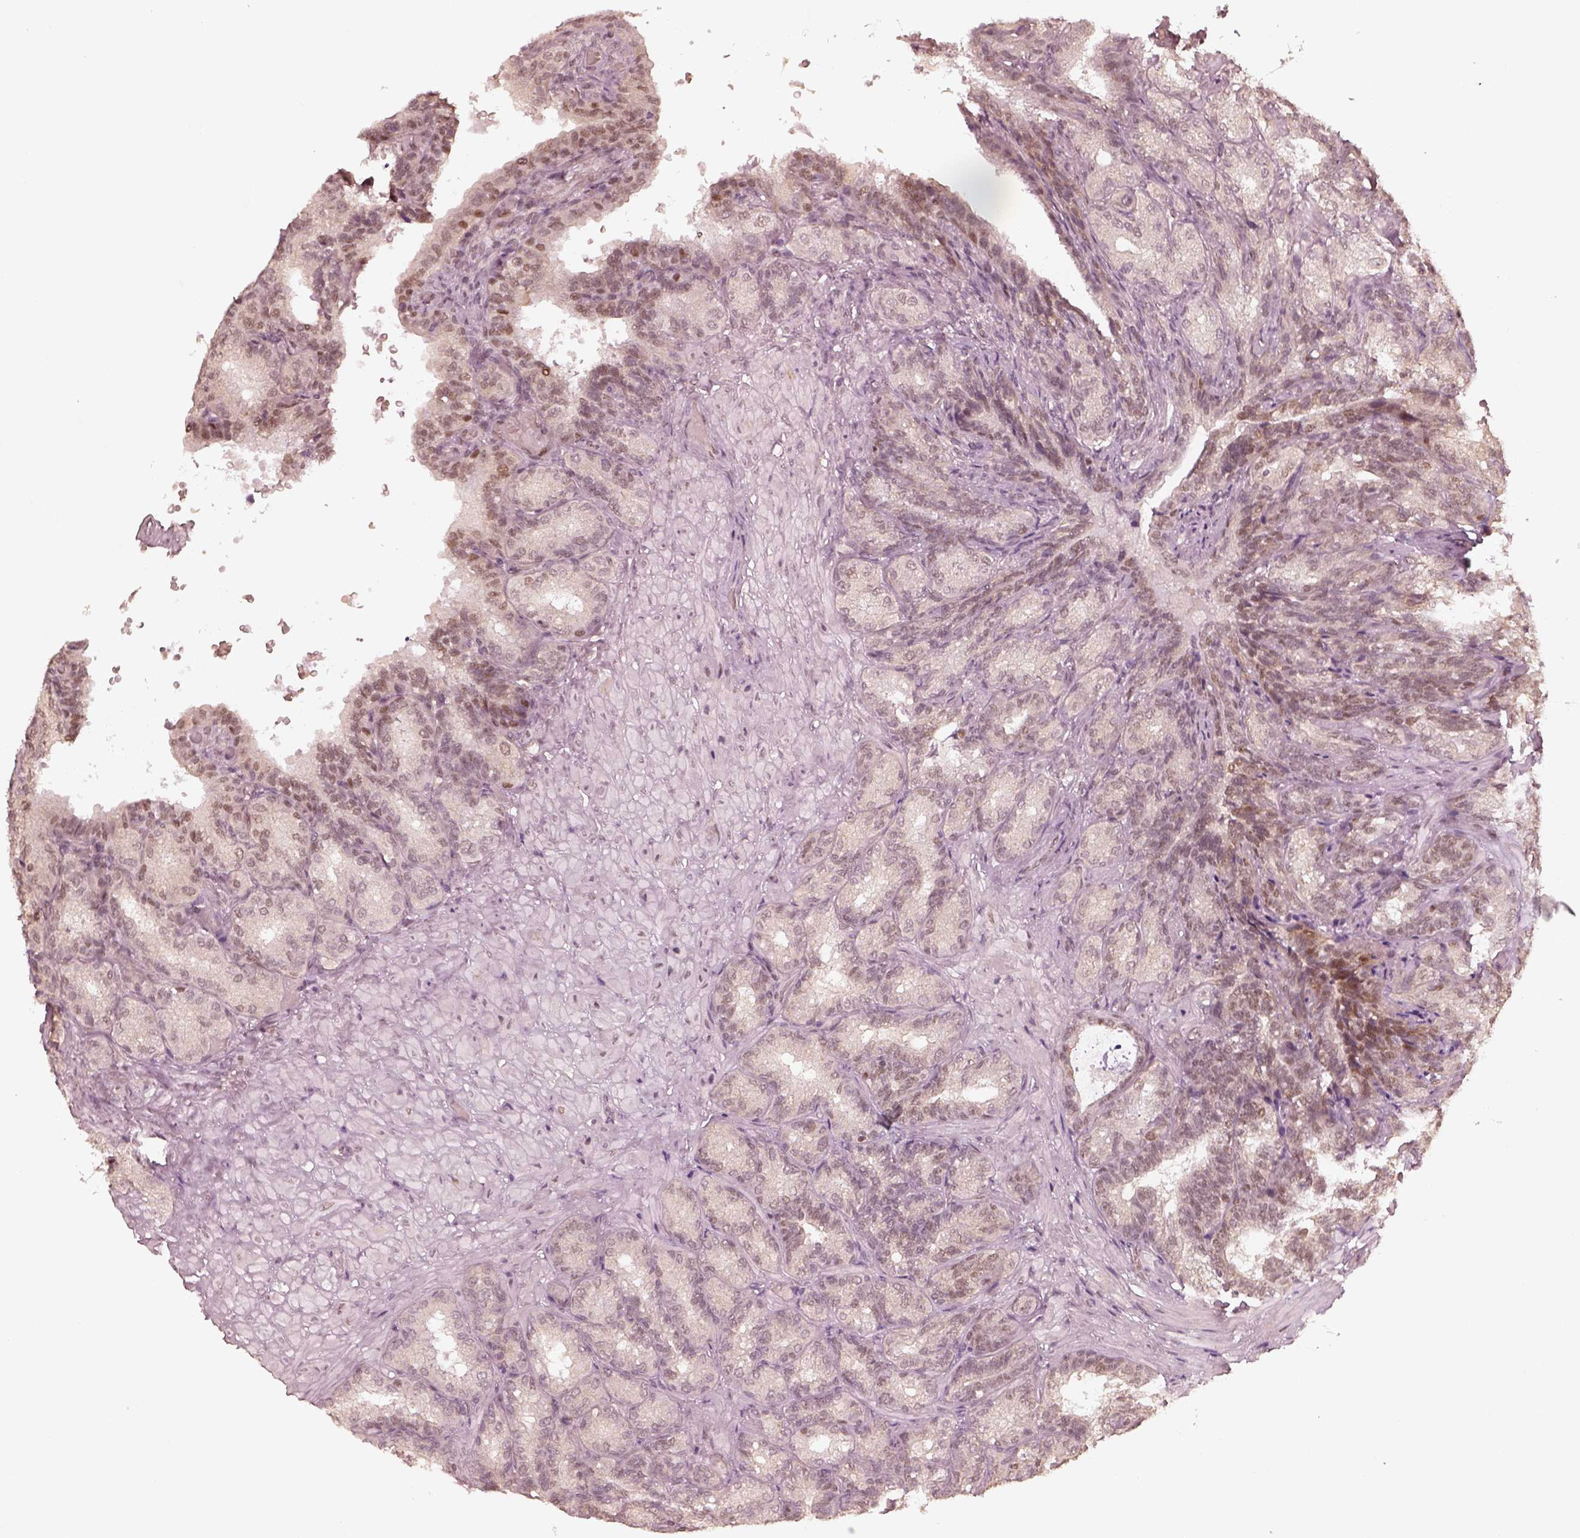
{"staining": {"intensity": "moderate", "quantity": "<25%", "location": "nuclear"}, "tissue": "seminal vesicle", "cell_type": "Glandular cells", "image_type": "normal", "snomed": [{"axis": "morphology", "description": "Normal tissue, NOS"}, {"axis": "topography", "description": "Seminal veicle"}], "caption": "Seminal vesicle stained with IHC displays moderate nuclear expression in approximately <25% of glandular cells.", "gene": "GMEB2", "patient": {"sex": "male", "age": 68}}